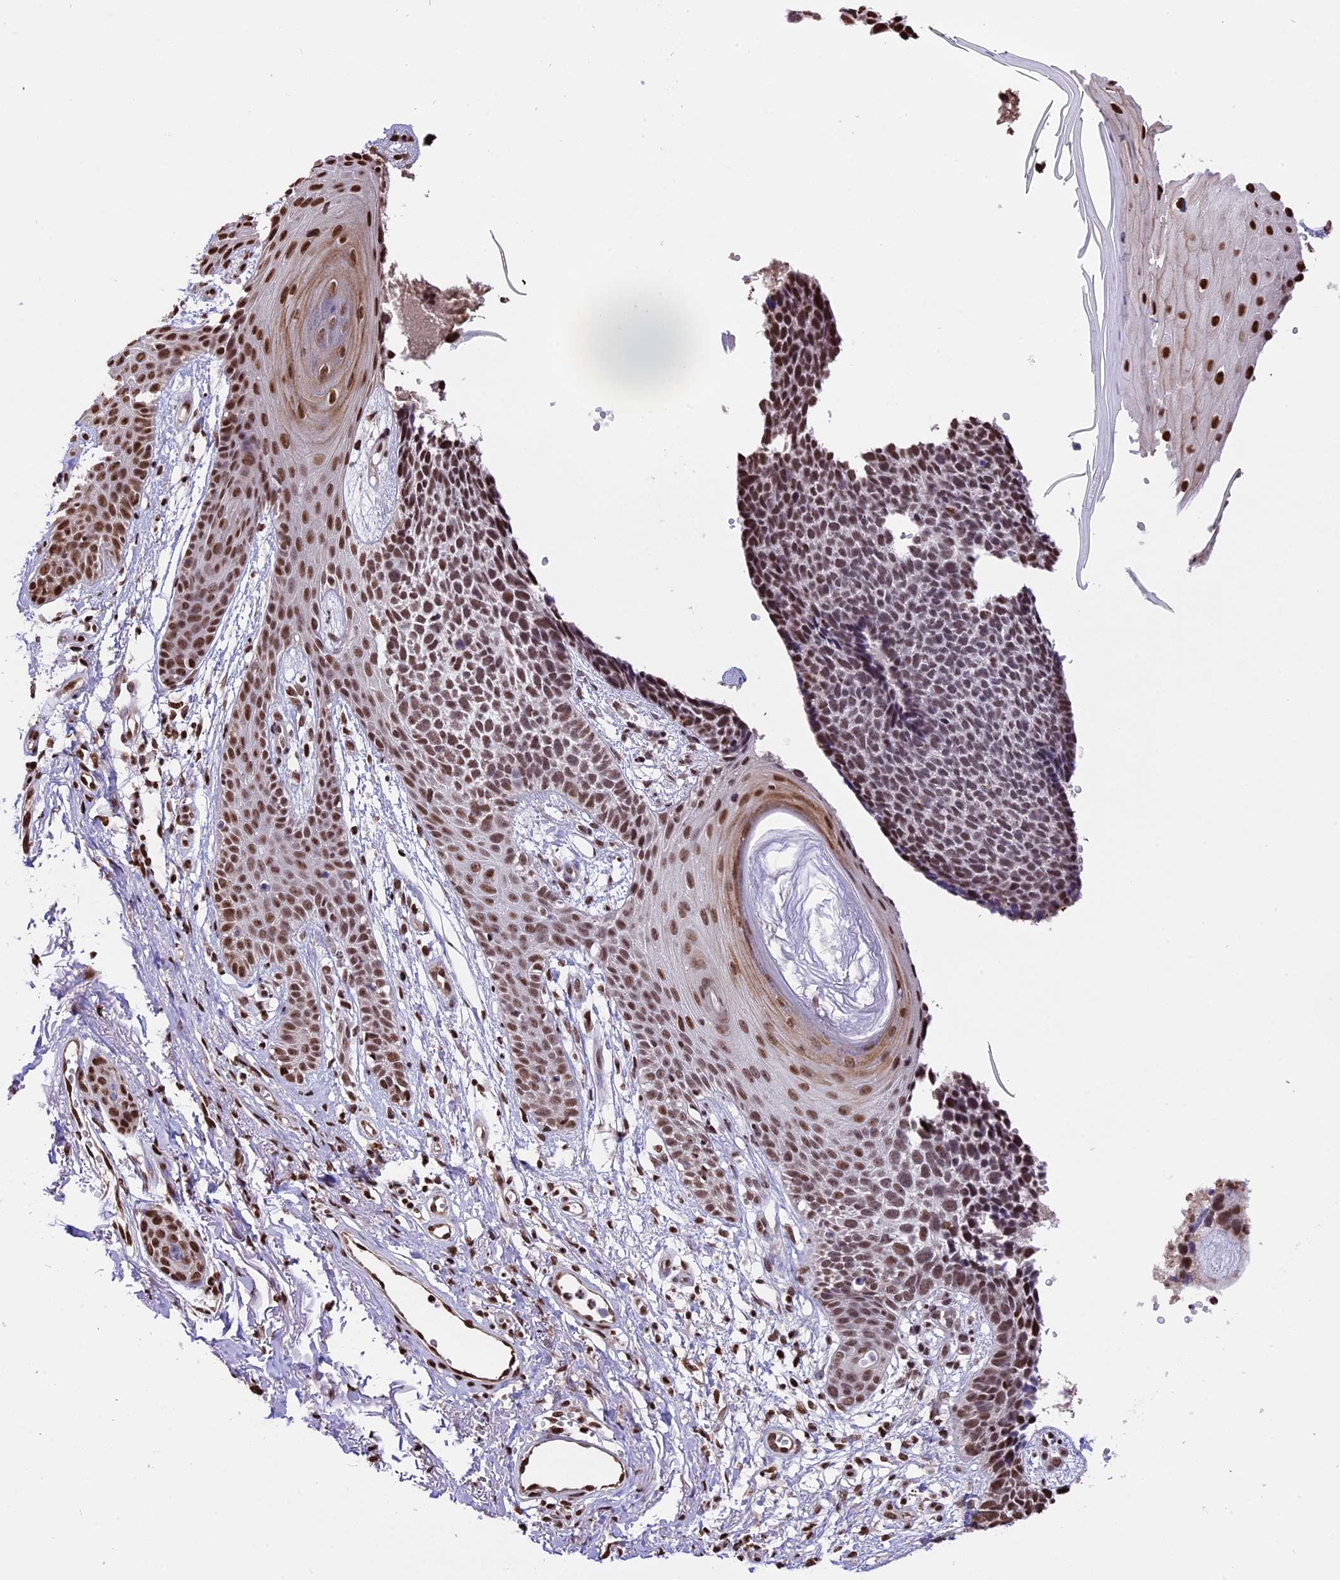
{"staining": {"intensity": "moderate", "quantity": ">75%", "location": "nuclear"}, "tissue": "skin cancer", "cell_type": "Tumor cells", "image_type": "cancer", "snomed": [{"axis": "morphology", "description": "Basal cell carcinoma"}, {"axis": "topography", "description": "Skin"}], "caption": "IHC (DAB) staining of human skin cancer exhibits moderate nuclear protein staining in approximately >75% of tumor cells.", "gene": "POLR3E", "patient": {"sex": "female", "age": 84}}